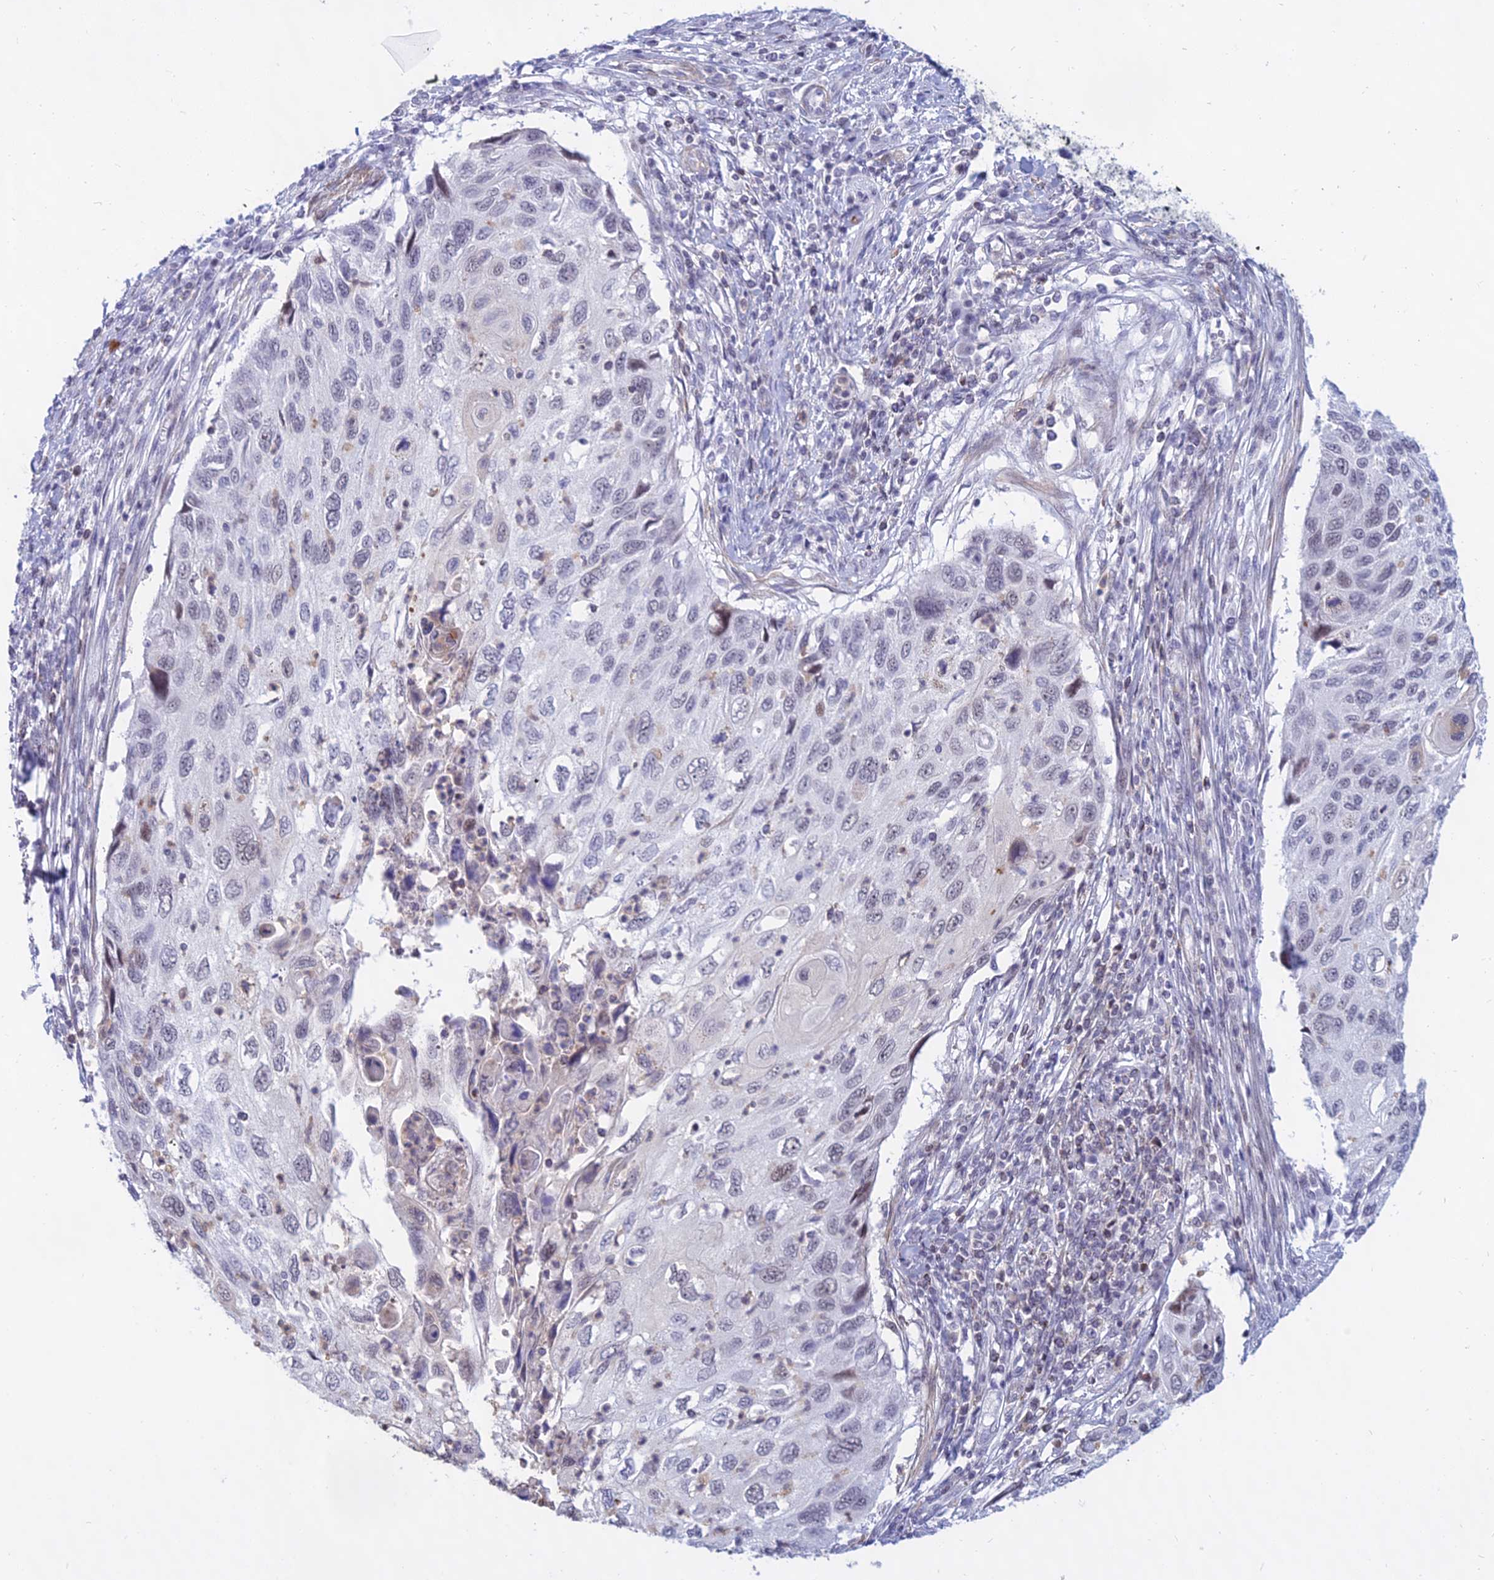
{"staining": {"intensity": "negative", "quantity": "none", "location": "none"}, "tissue": "cervical cancer", "cell_type": "Tumor cells", "image_type": "cancer", "snomed": [{"axis": "morphology", "description": "Squamous cell carcinoma, NOS"}, {"axis": "topography", "description": "Cervix"}], "caption": "Tumor cells show no significant expression in cervical cancer. (IHC, brightfield microscopy, high magnification).", "gene": "KRR1", "patient": {"sex": "female", "age": 70}}